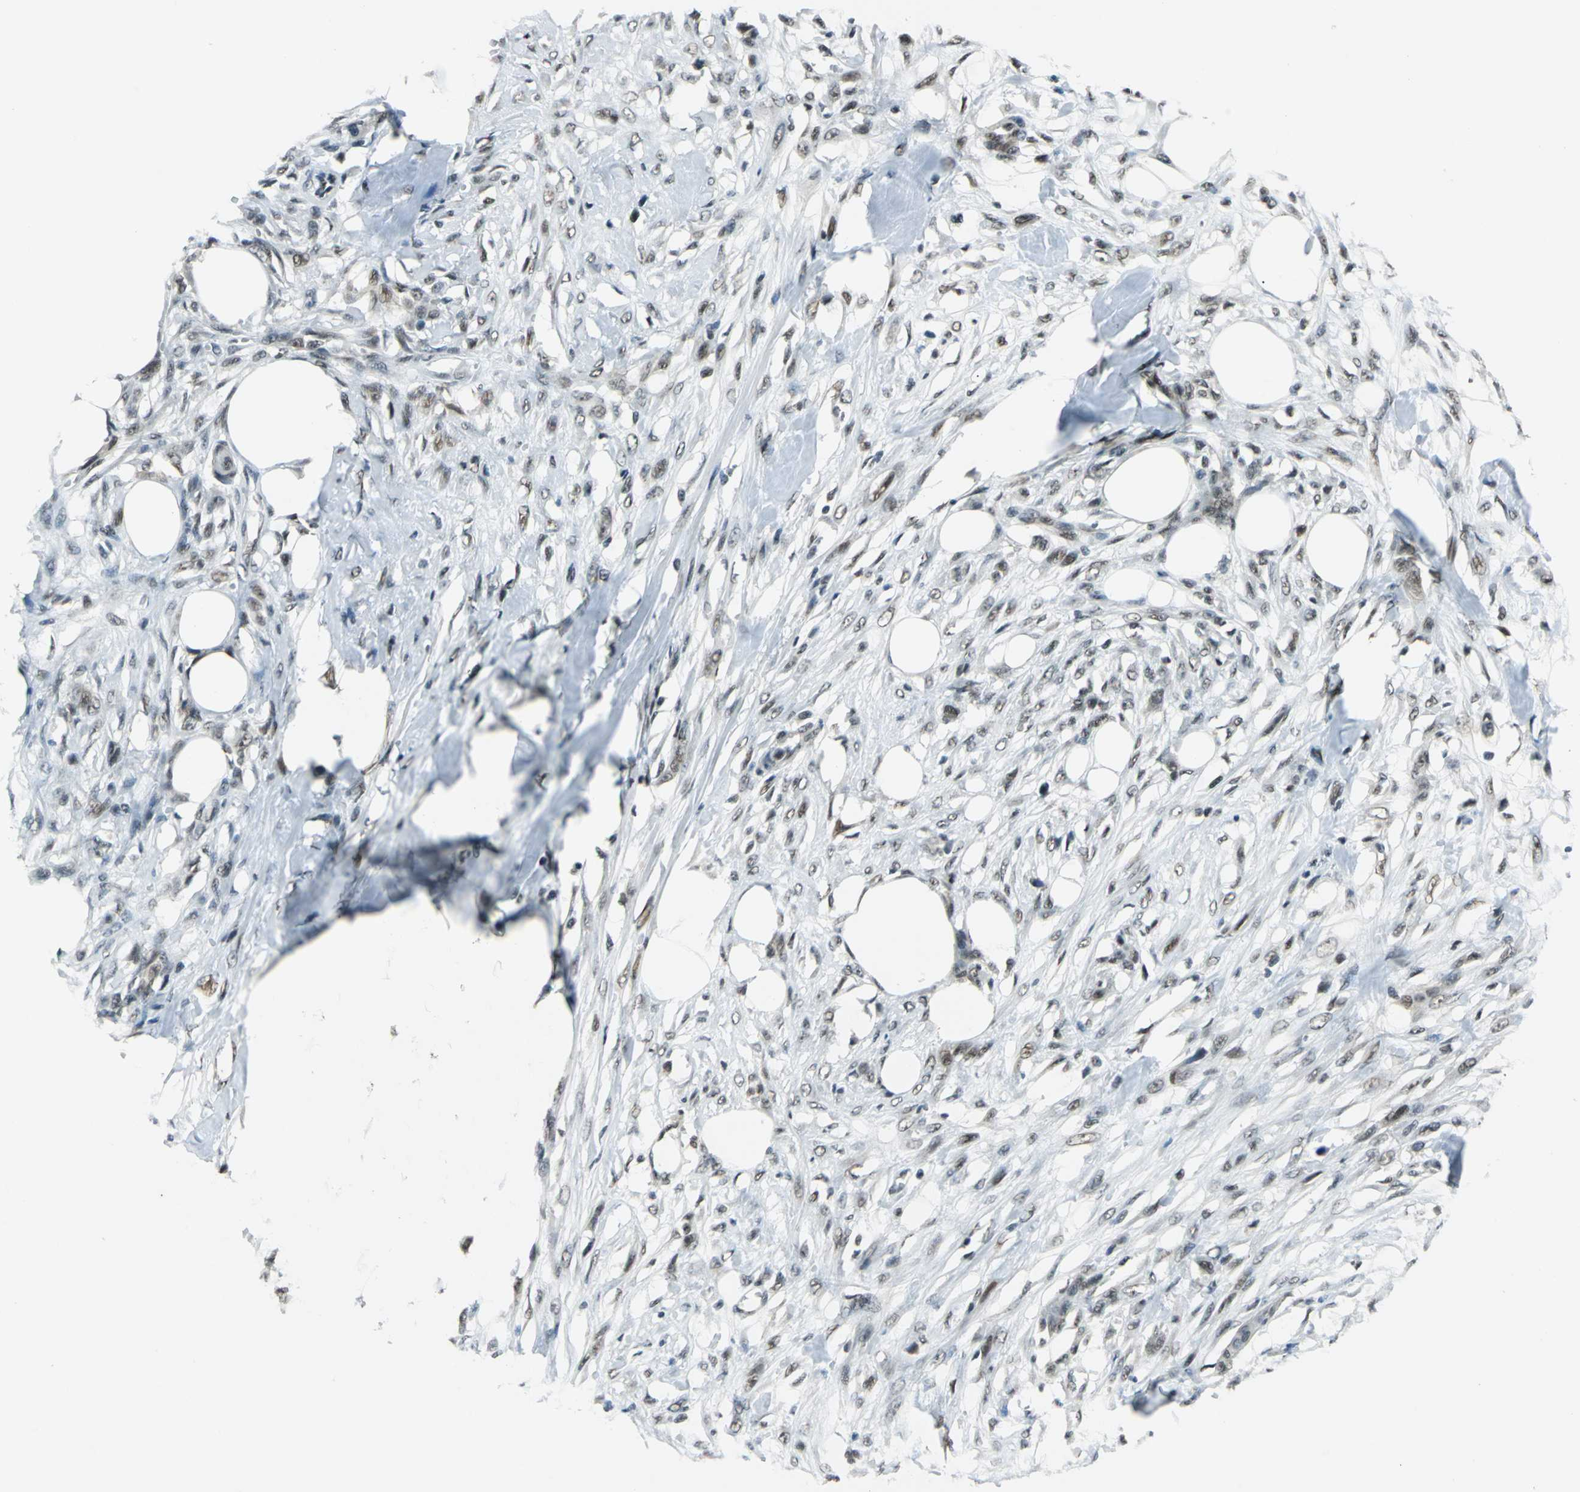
{"staining": {"intensity": "moderate", "quantity": ">75%", "location": "nuclear"}, "tissue": "skin cancer", "cell_type": "Tumor cells", "image_type": "cancer", "snomed": [{"axis": "morphology", "description": "Normal tissue, NOS"}, {"axis": "morphology", "description": "Squamous cell carcinoma, NOS"}, {"axis": "topography", "description": "Skin"}], "caption": "IHC photomicrograph of neoplastic tissue: human skin squamous cell carcinoma stained using immunohistochemistry (IHC) demonstrates medium levels of moderate protein expression localized specifically in the nuclear of tumor cells, appearing as a nuclear brown color.", "gene": "RBM14", "patient": {"sex": "female", "age": 59}}